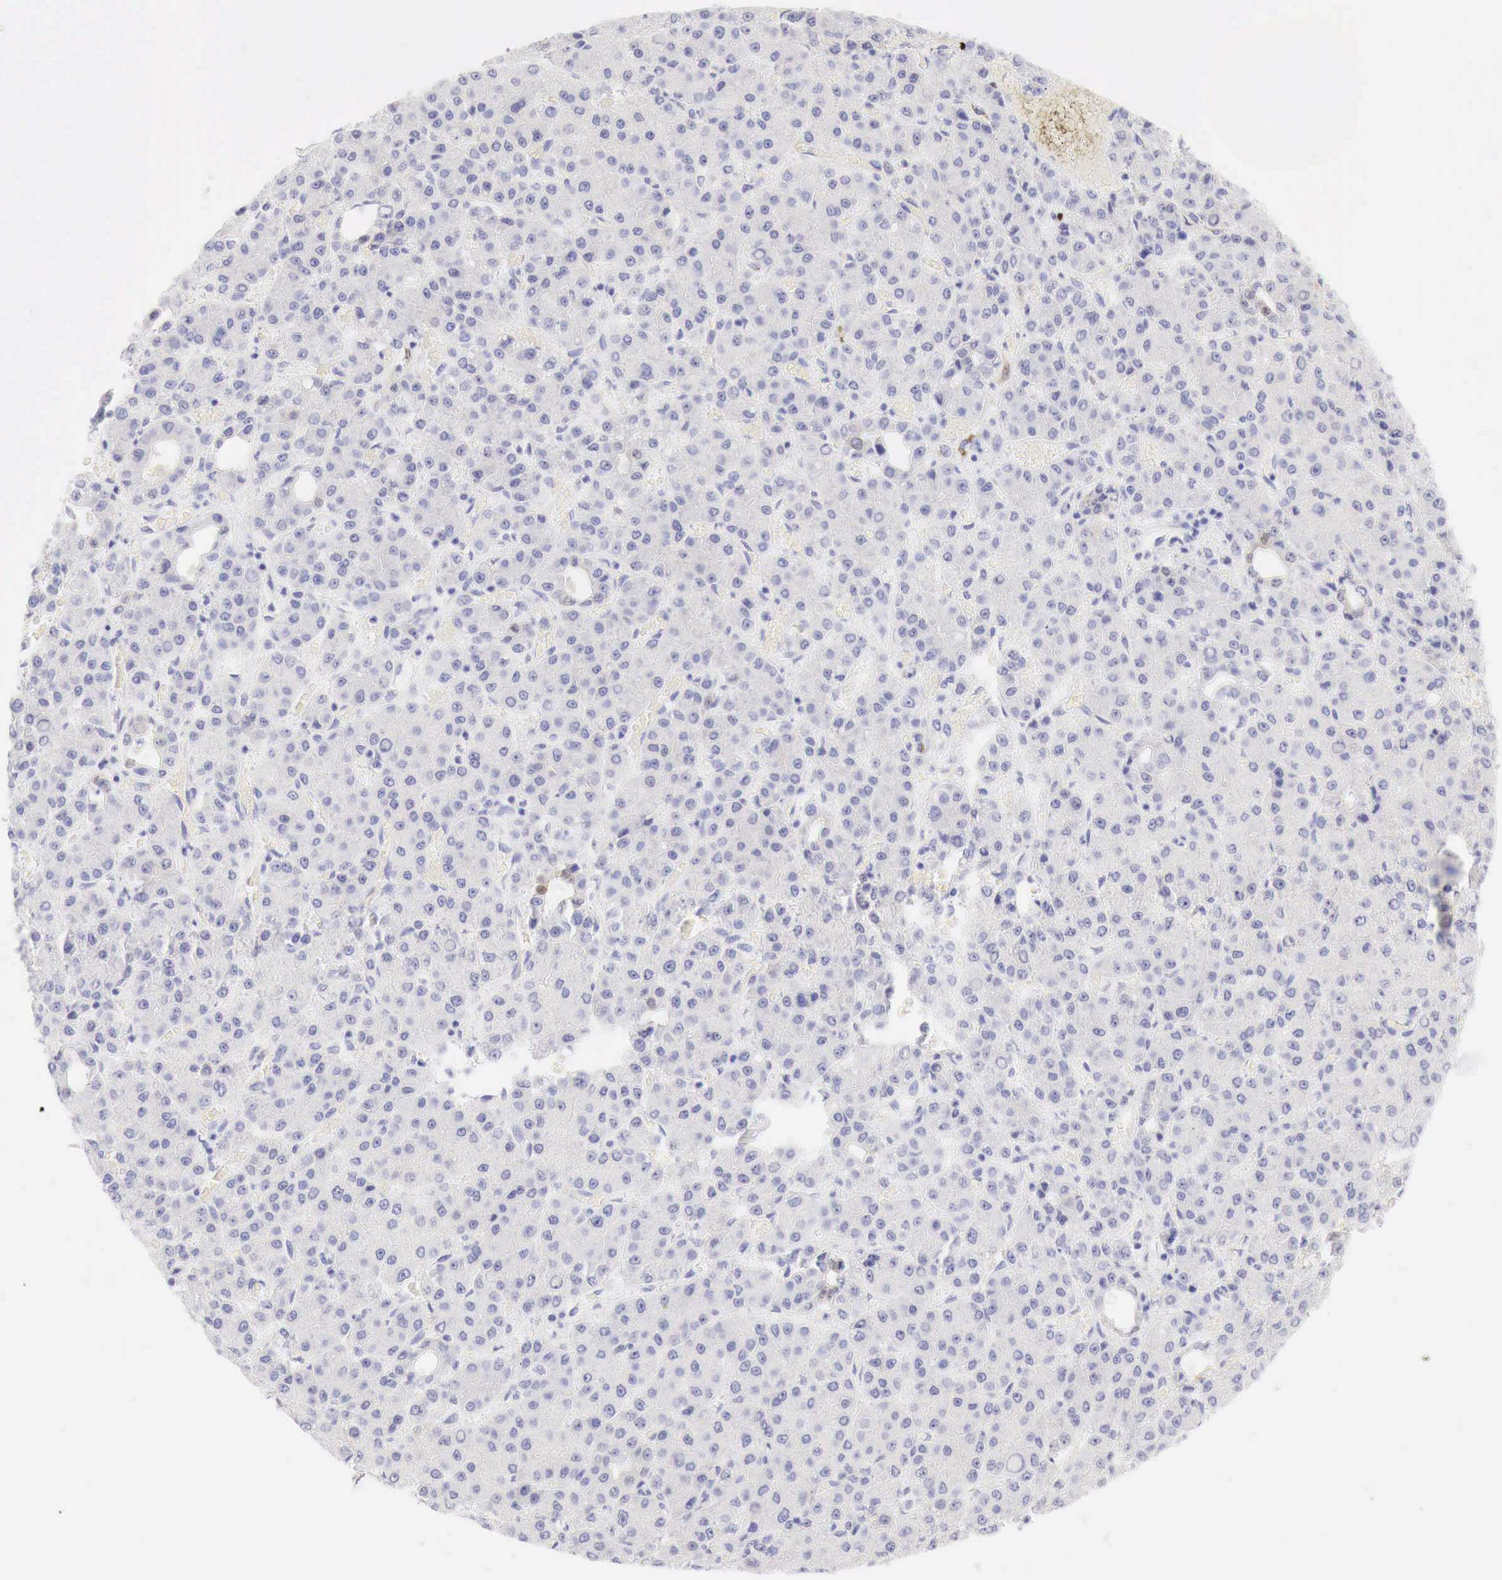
{"staining": {"intensity": "negative", "quantity": "none", "location": "none"}, "tissue": "liver cancer", "cell_type": "Tumor cells", "image_type": "cancer", "snomed": [{"axis": "morphology", "description": "Carcinoma, Hepatocellular, NOS"}, {"axis": "topography", "description": "Liver"}], "caption": "Liver cancer was stained to show a protein in brown. There is no significant positivity in tumor cells. Nuclei are stained in blue.", "gene": "CDKN2A", "patient": {"sex": "male", "age": 69}}